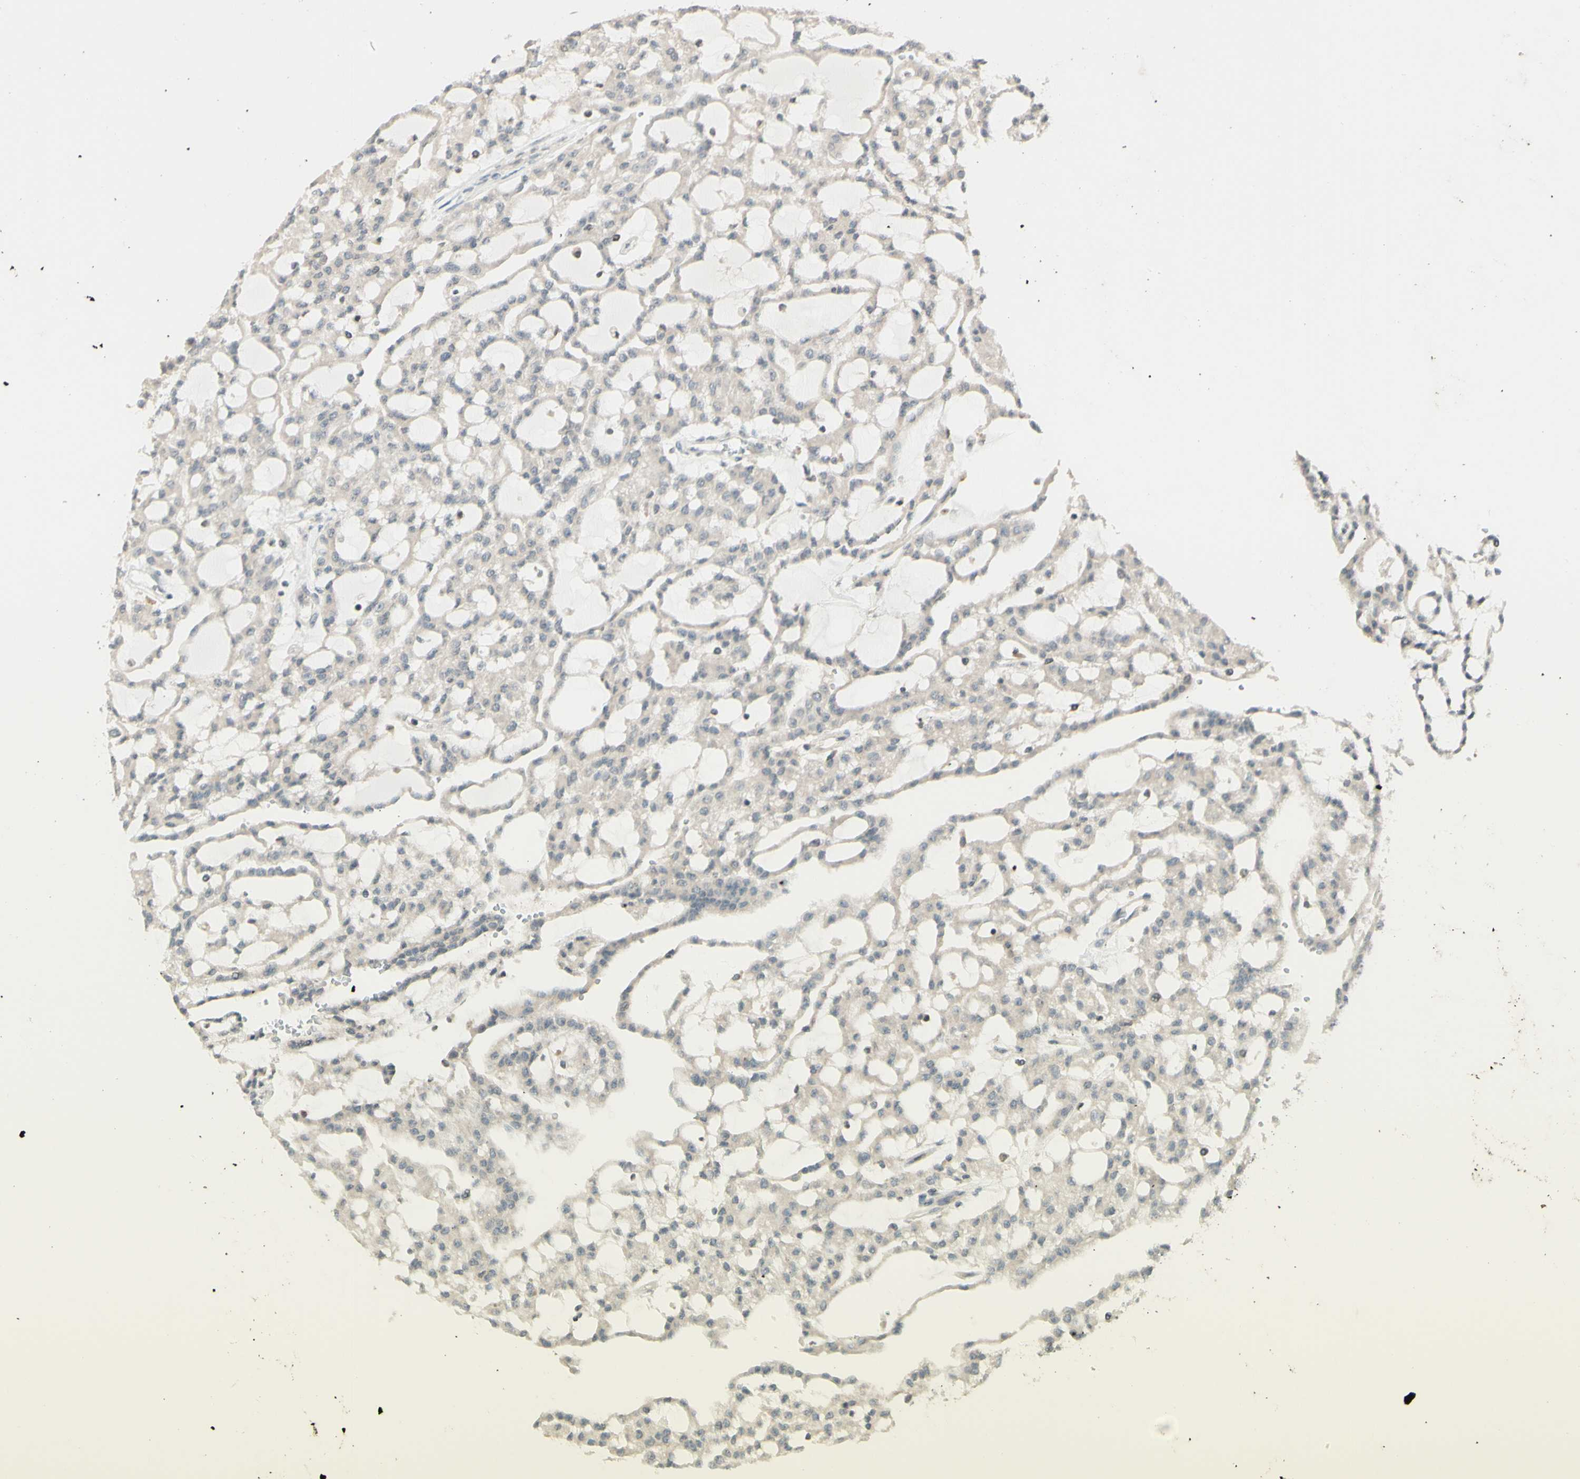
{"staining": {"intensity": "weak", "quantity": ">75%", "location": "cytoplasmic/membranous"}, "tissue": "renal cancer", "cell_type": "Tumor cells", "image_type": "cancer", "snomed": [{"axis": "morphology", "description": "Adenocarcinoma, NOS"}, {"axis": "topography", "description": "Kidney"}], "caption": "A brown stain highlights weak cytoplasmic/membranous positivity of a protein in adenocarcinoma (renal) tumor cells.", "gene": "ZW10", "patient": {"sex": "male", "age": 63}}